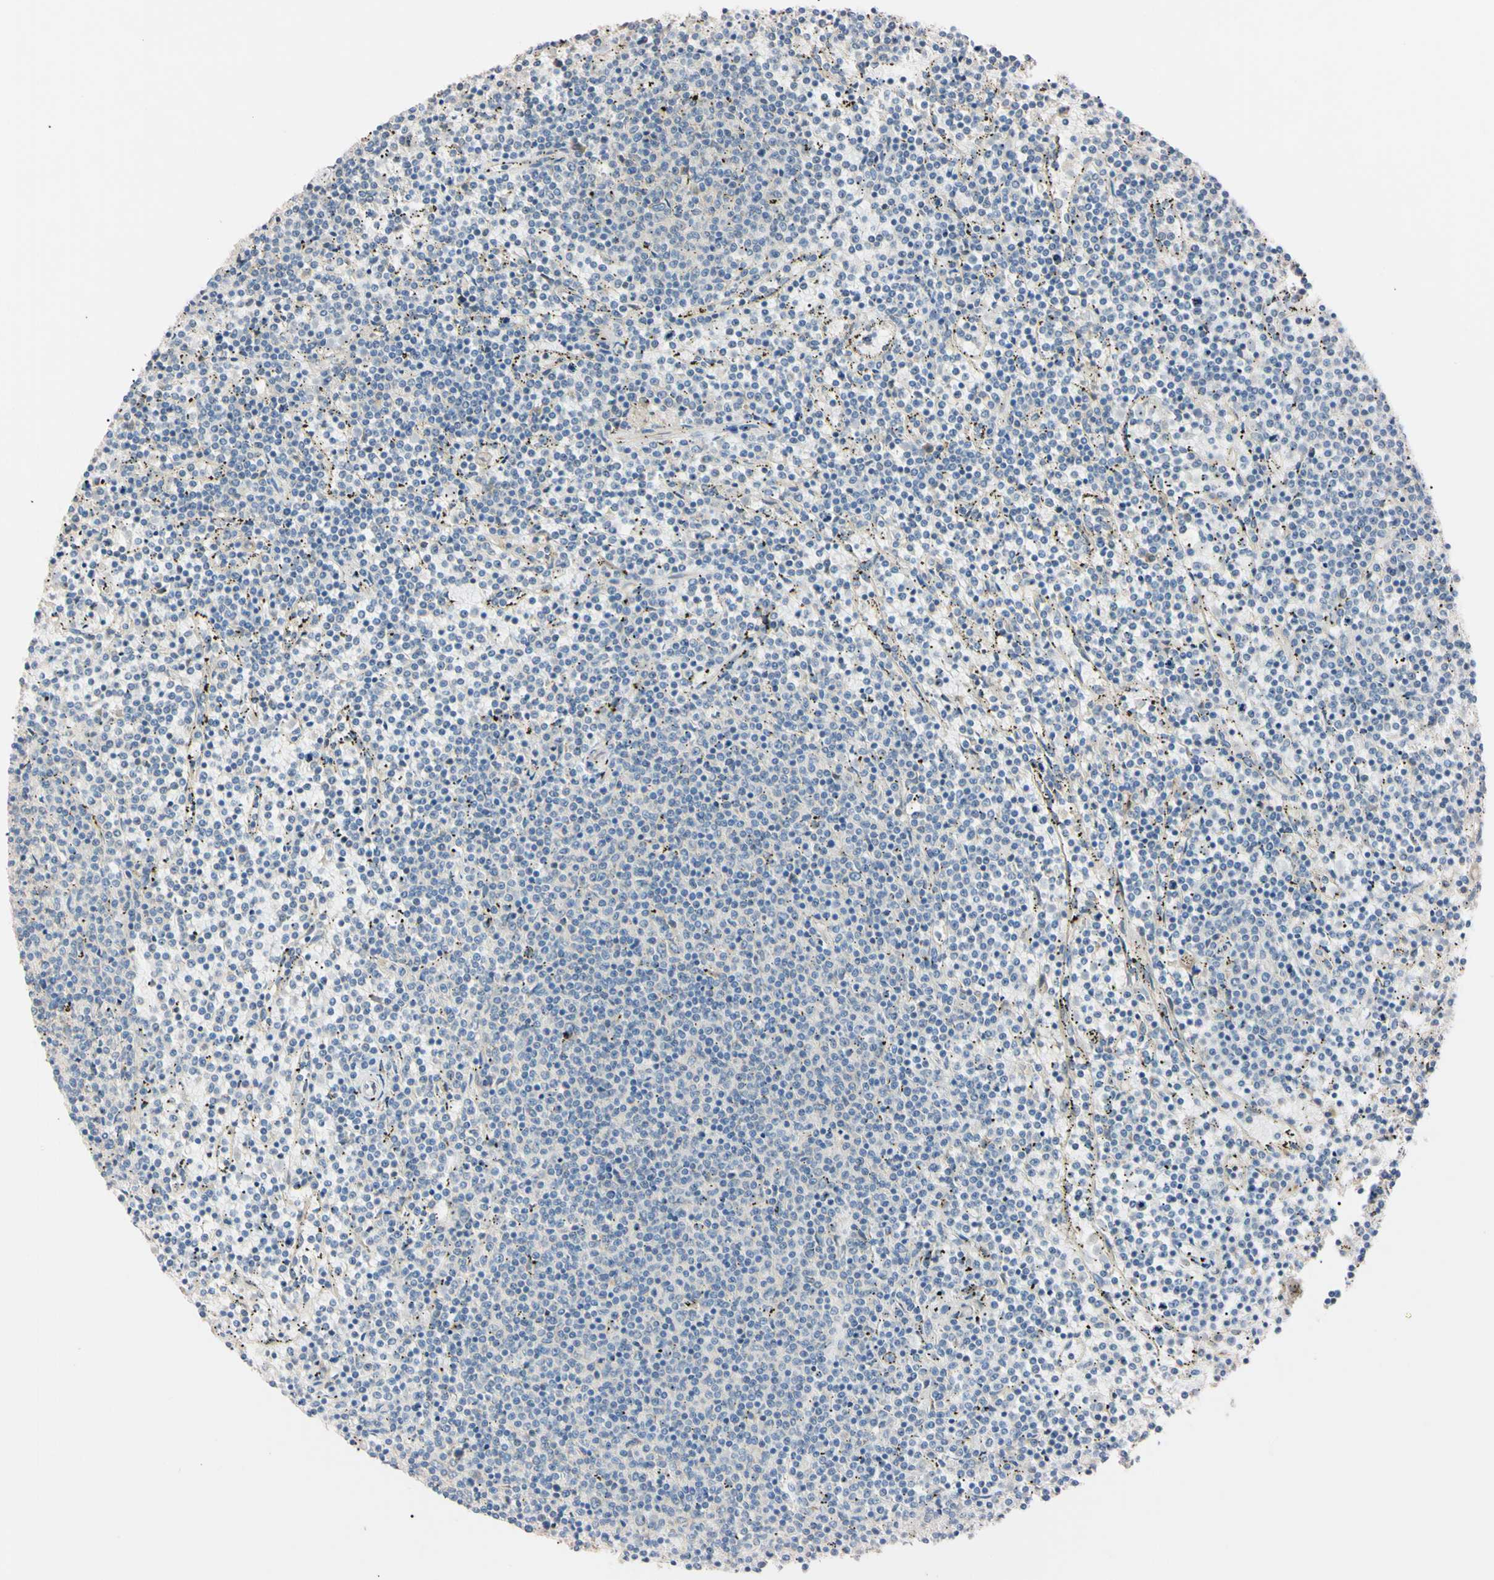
{"staining": {"intensity": "negative", "quantity": "none", "location": "none"}, "tissue": "lymphoma", "cell_type": "Tumor cells", "image_type": "cancer", "snomed": [{"axis": "morphology", "description": "Malignant lymphoma, non-Hodgkin's type, Low grade"}, {"axis": "topography", "description": "Spleen"}], "caption": "Immunohistochemistry micrograph of neoplastic tissue: human malignant lymphoma, non-Hodgkin's type (low-grade) stained with DAB (3,3'-diaminobenzidine) displays no significant protein expression in tumor cells. (DAB (3,3'-diaminobenzidine) immunohistochemistry, high magnification).", "gene": "IER3IP1", "patient": {"sex": "female", "age": 50}}